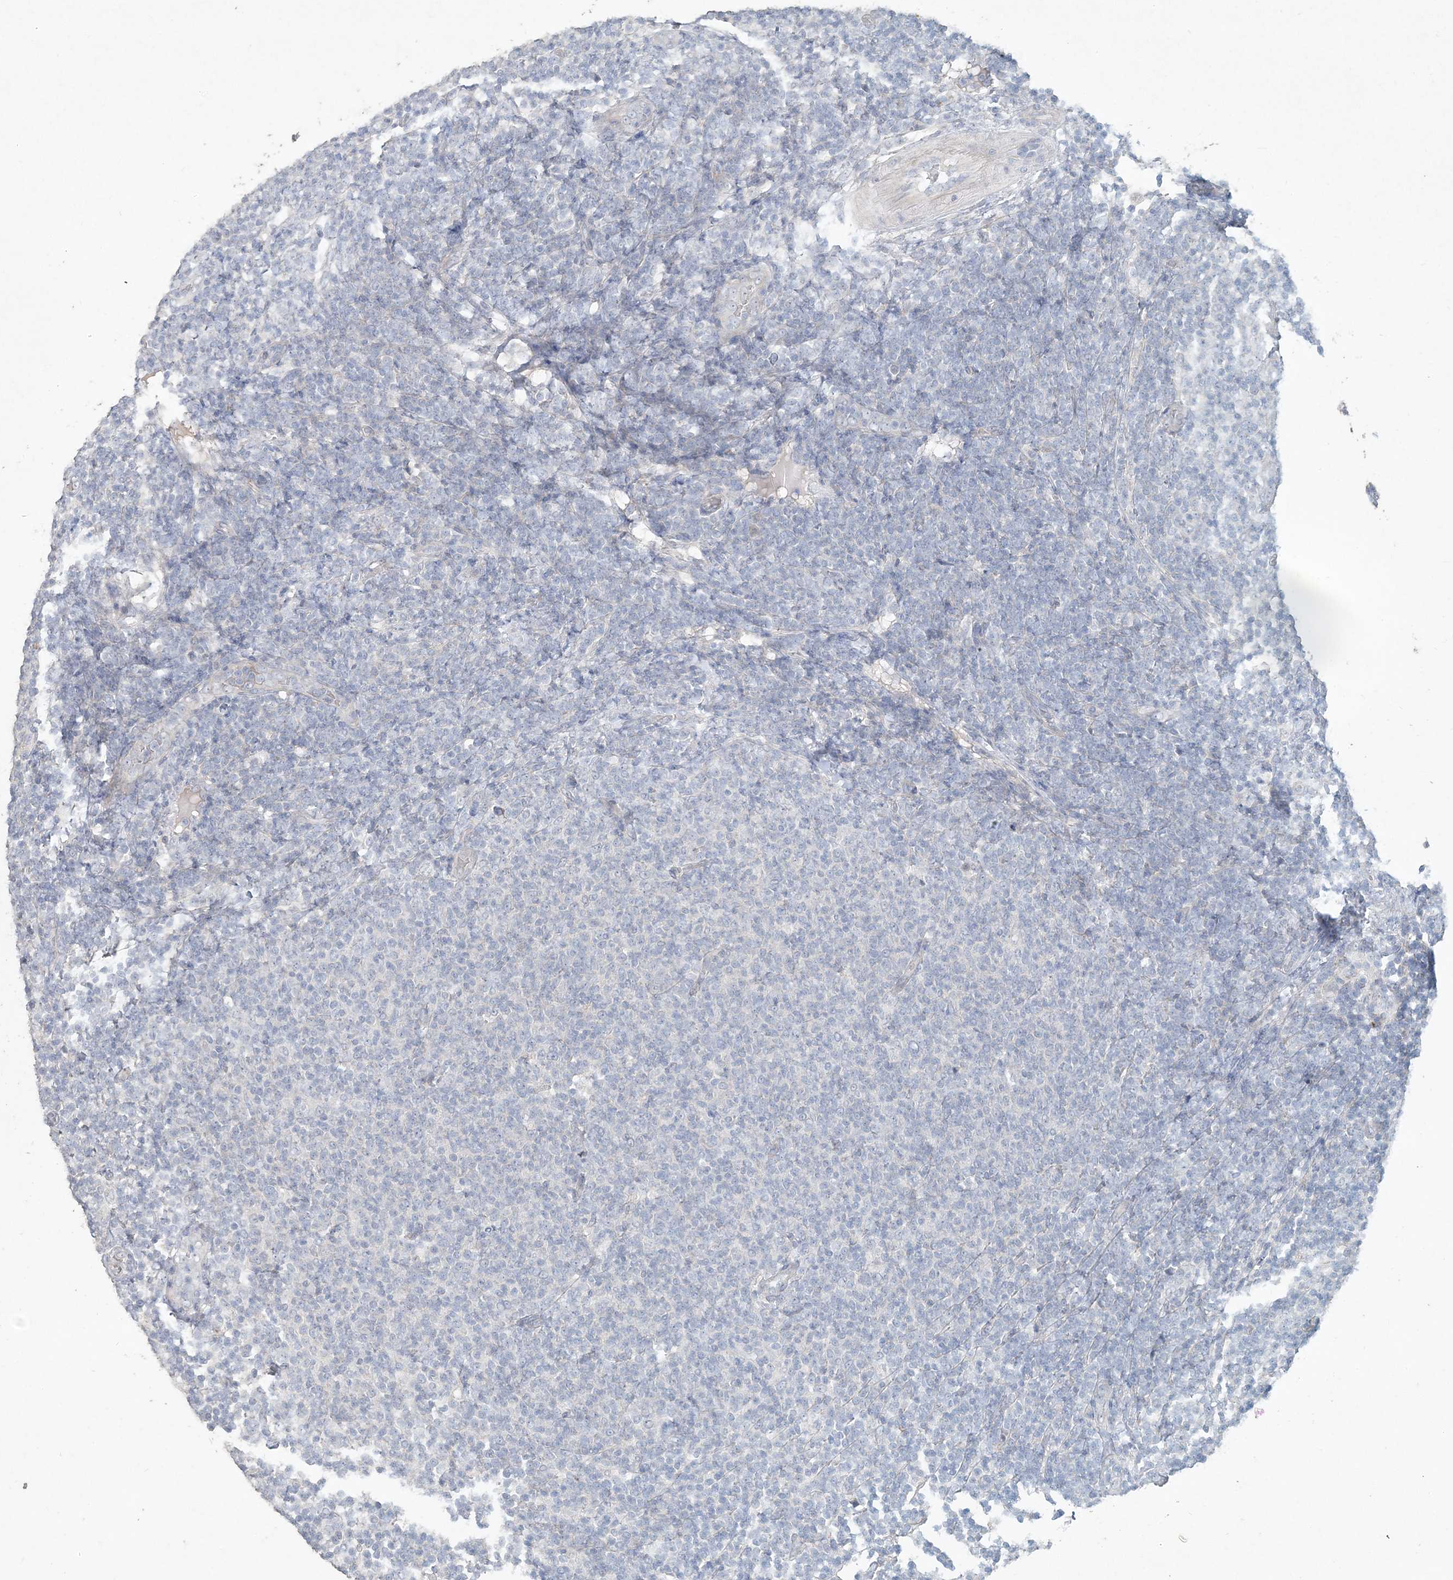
{"staining": {"intensity": "negative", "quantity": "none", "location": "none"}, "tissue": "lymphoma", "cell_type": "Tumor cells", "image_type": "cancer", "snomed": [{"axis": "morphology", "description": "Malignant lymphoma, non-Hodgkin's type, Low grade"}, {"axis": "topography", "description": "Lymph node"}], "caption": "A photomicrograph of human lymphoma is negative for staining in tumor cells.", "gene": "DNAH5", "patient": {"sex": "male", "age": 66}}